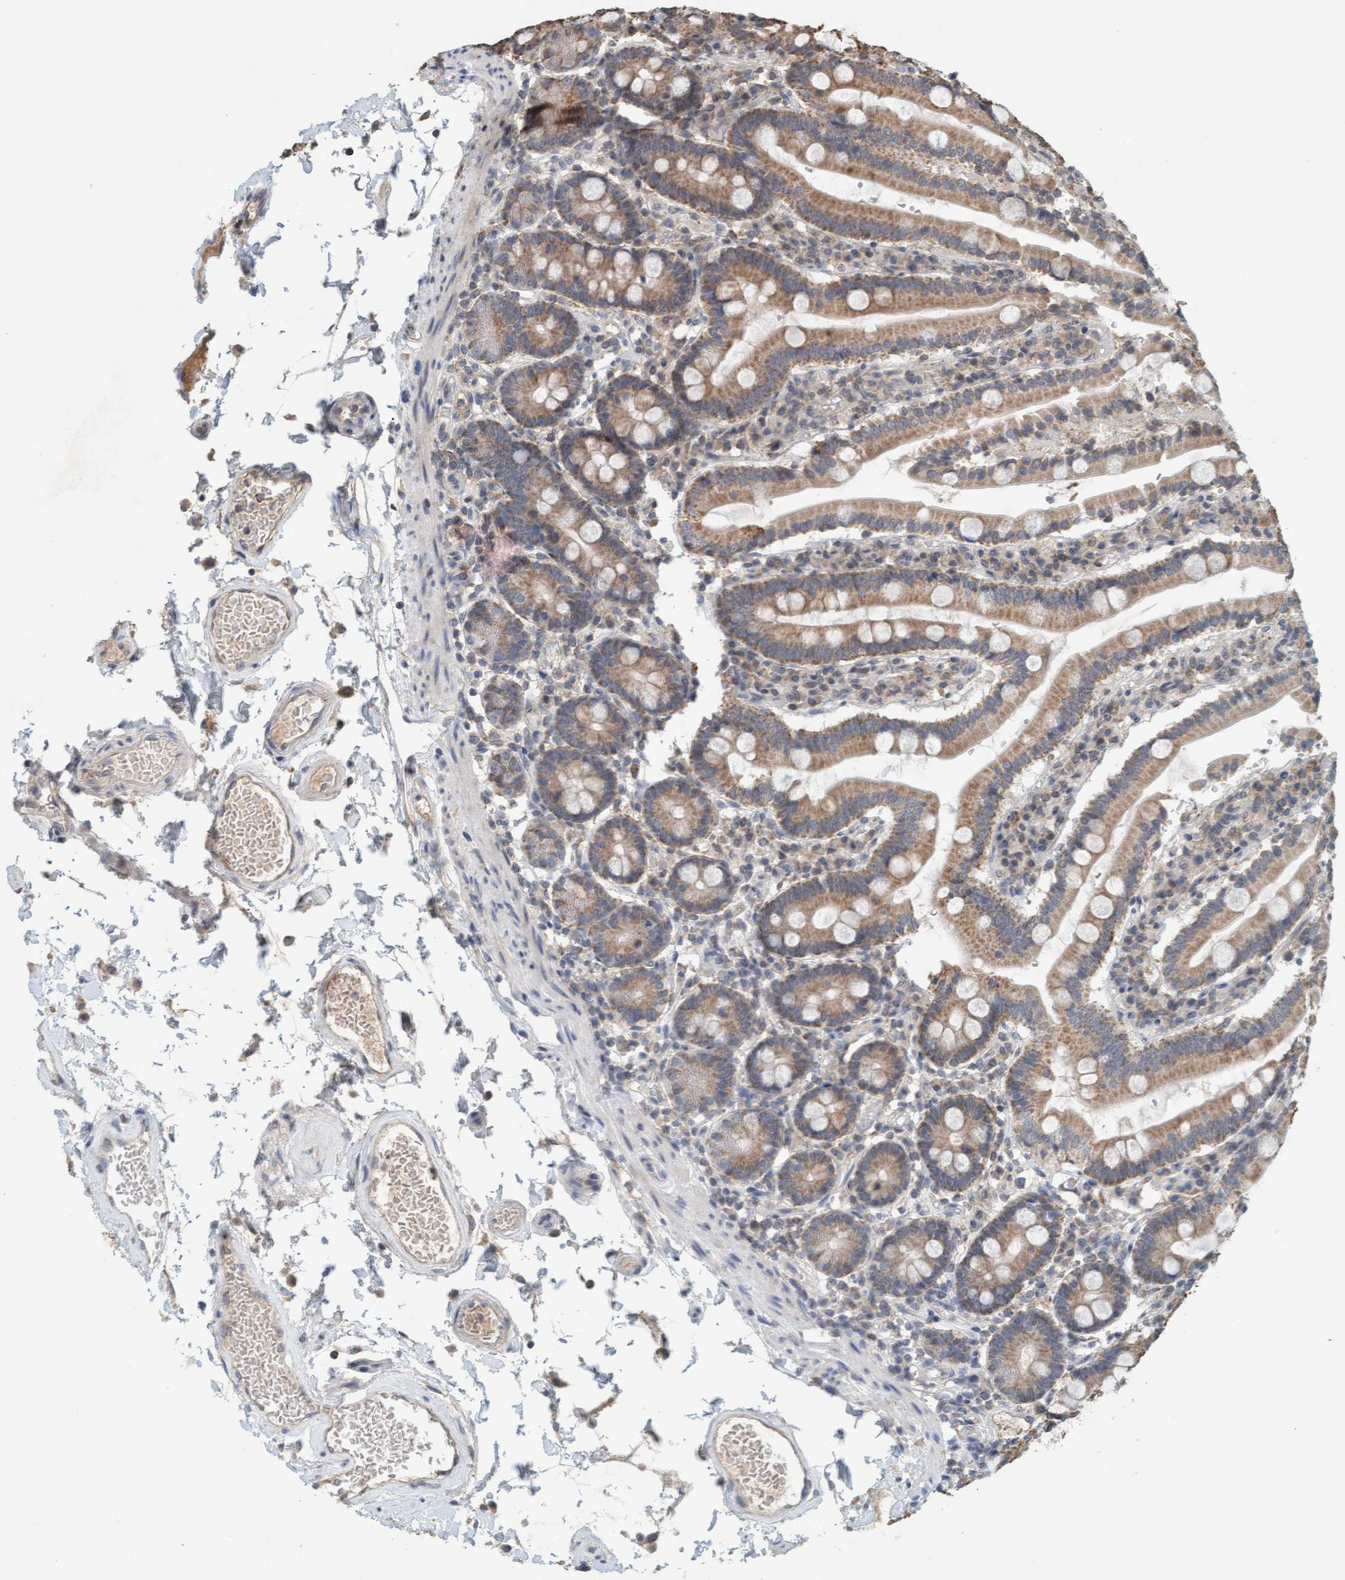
{"staining": {"intensity": "weak", "quantity": "25%-75%", "location": "cytoplasmic/membranous"}, "tissue": "duodenum", "cell_type": "Glandular cells", "image_type": "normal", "snomed": [{"axis": "morphology", "description": "Normal tissue, NOS"}, {"axis": "topography", "description": "Small intestine, NOS"}], "caption": "DAB immunohistochemical staining of benign duodenum displays weak cytoplasmic/membranous protein positivity in approximately 25%-75% of glandular cells.", "gene": "VSIG8", "patient": {"sex": "female", "age": 71}}